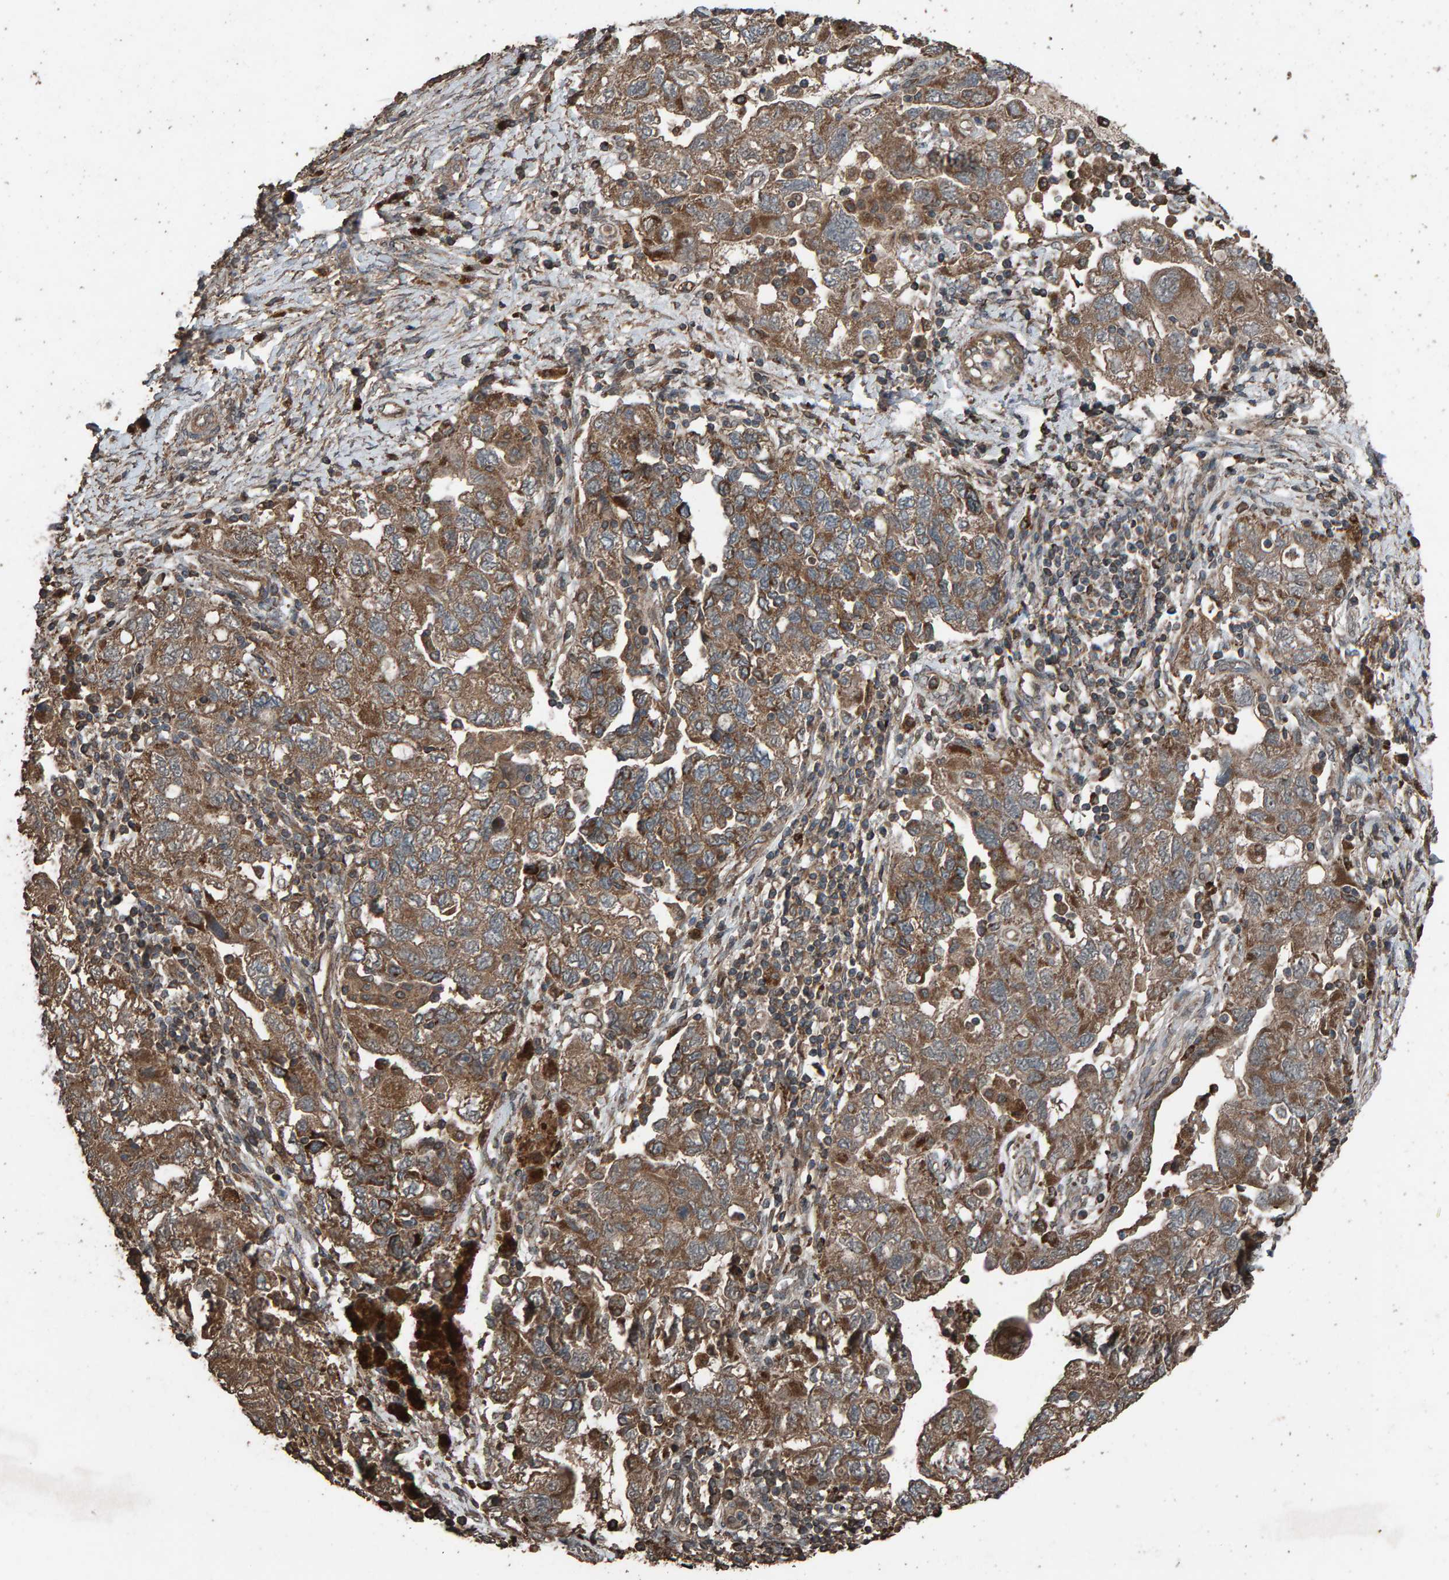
{"staining": {"intensity": "moderate", "quantity": ">75%", "location": "cytoplasmic/membranous"}, "tissue": "ovarian cancer", "cell_type": "Tumor cells", "image_type": "cancer", "snomed": [{"axis": "morphology", "description": "Carcinoma, NOS"}, {"axis": "morphology", "description": "Cystadenocarcinoma, serous, NOS"}, {"axis": "topography", "description": "Ovary"}], "caption": "About >75% of tumor cells in human ovarian cancer (carcinoma) reveal moderate cytoplasmic/membranous protein expression as visualized by brown immunohistochemical staining.", "gene": "DUS1L", "patient": {"sex": "female", "age": 69}}